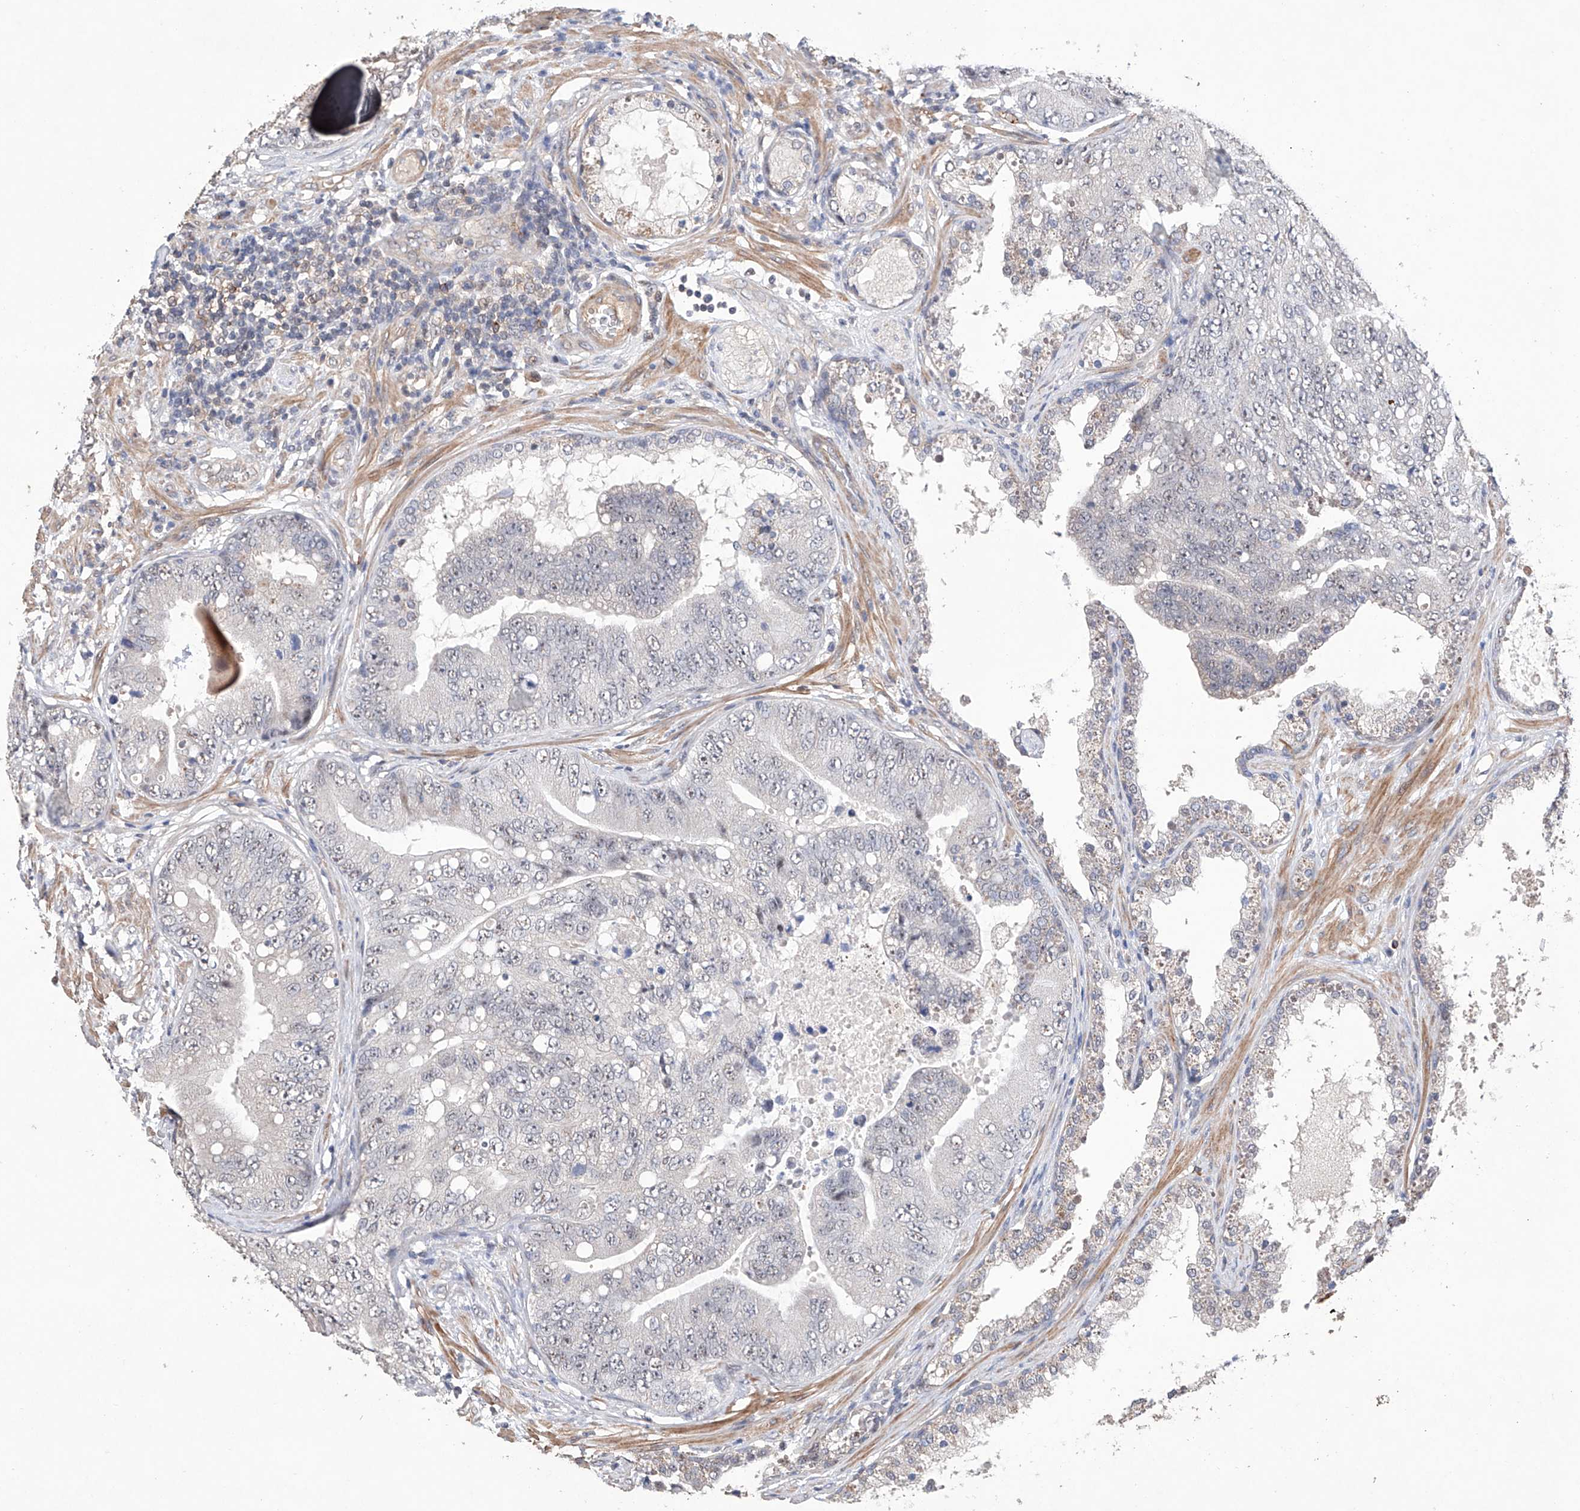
{"staining": {"intensity": "weak", "quantity": "<25%", "location": "cytoplasmic/membranous,nuclear"}, "tissue": "prostate cancer", "cell_type": "Tumor cells", "image_type": "cancer", "snomed": [{"axis": "morphology", "description": "Adenocarcinoma, High grade"}, {"axis": "topography", "description": "Prostate"}], "caption": "An IHC photomicrograph of high-grade adenocarcinoma (prostate) is shown. There is no staining in tumor cells of high-grade adenocarcinoma (prostate).", "gene": "AFG1L", "patient": {"sex": "male", "age": 70}}